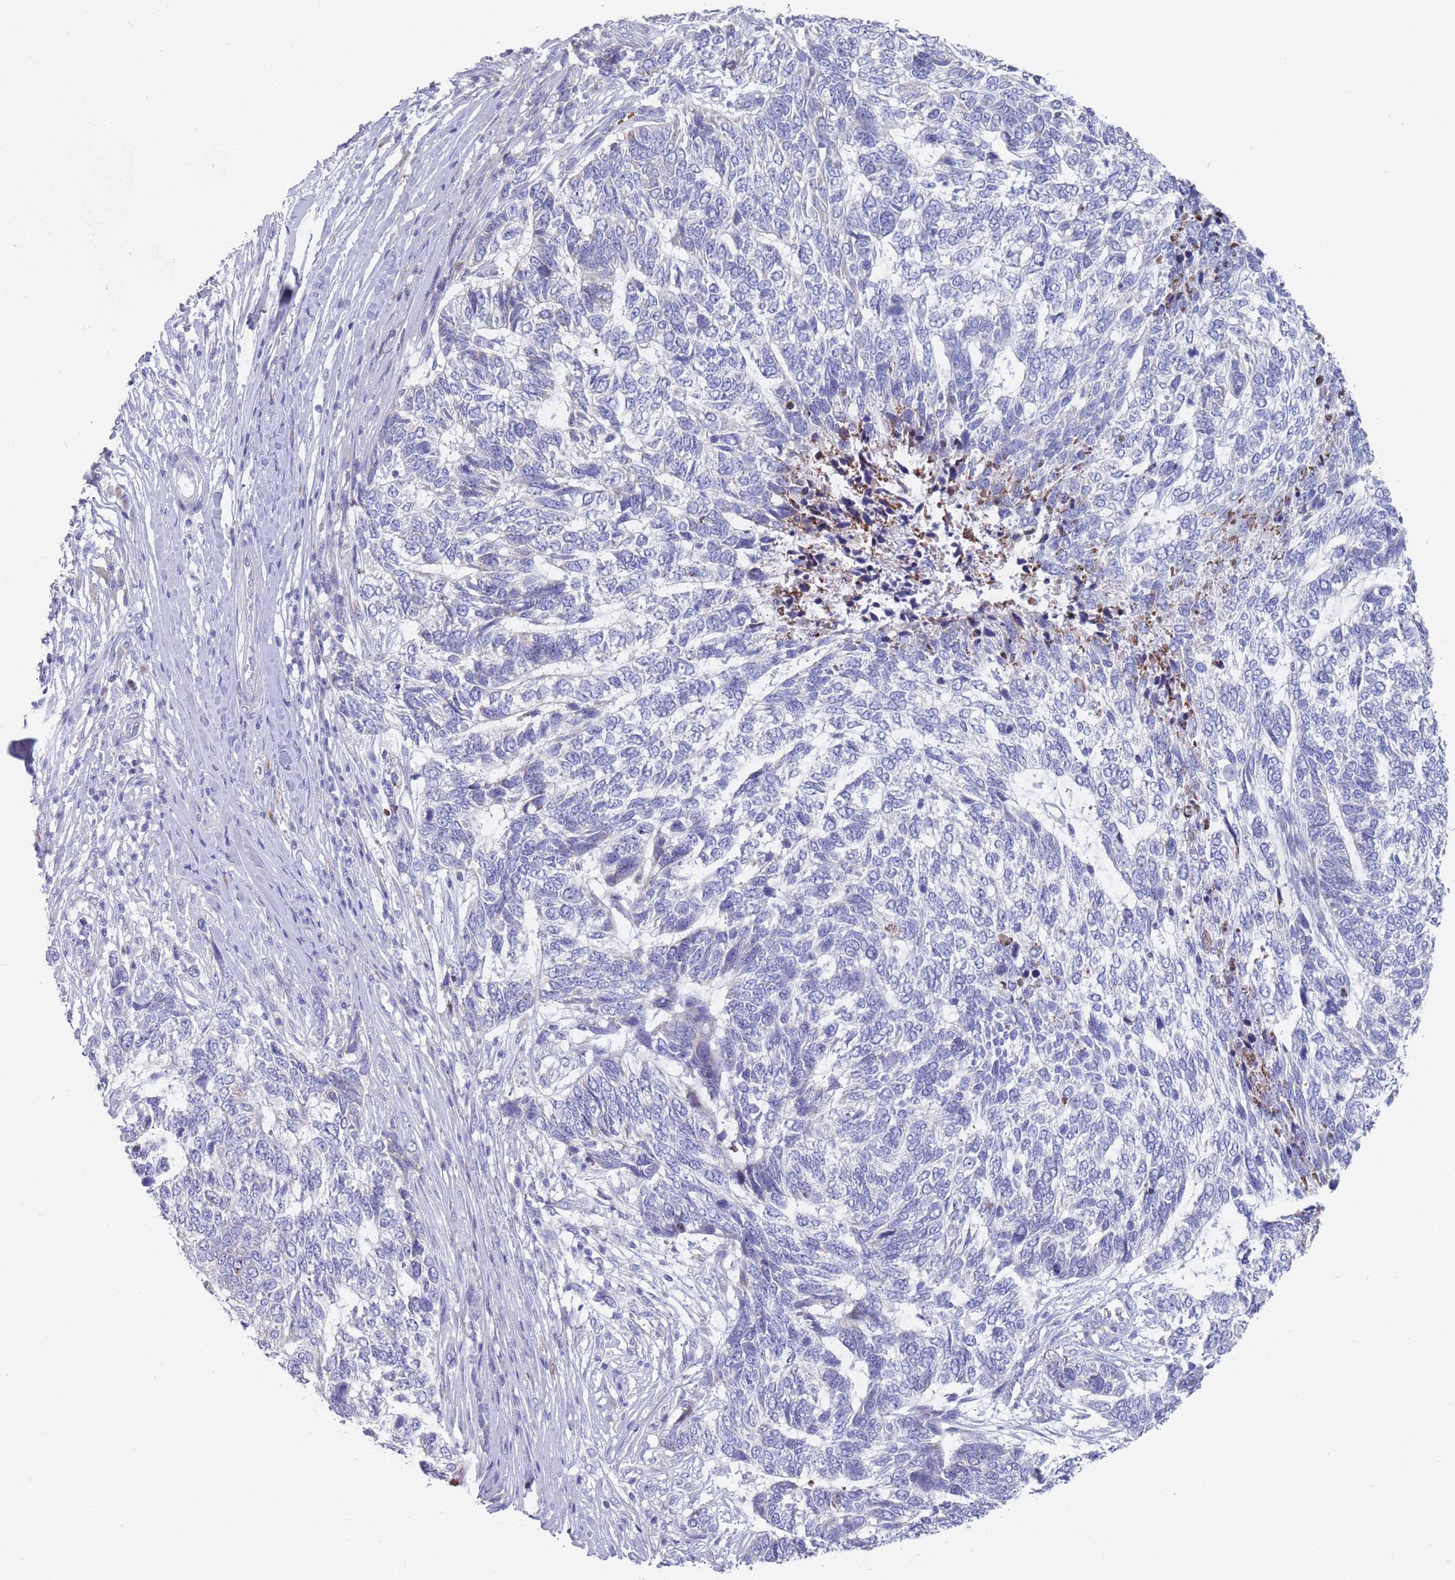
{"staining": {"intensity": "negative", "quantity": "none", "location": "none"}, "tissue": "skin cancer", "cell_type": "Tumor cells", "image_type": "cancer", "snomed": [{"axis": "morphology", "description": "Basal cell carcinoma"}, {"axis": "topography", "description": "Skin"}], "caption": "A micrograph of human skin cancer (basal cell carcinoma) is negative for staining in tumor cells.", "gene": "ST8SIA5", "patient": {"sex": "female", "age": 65}}